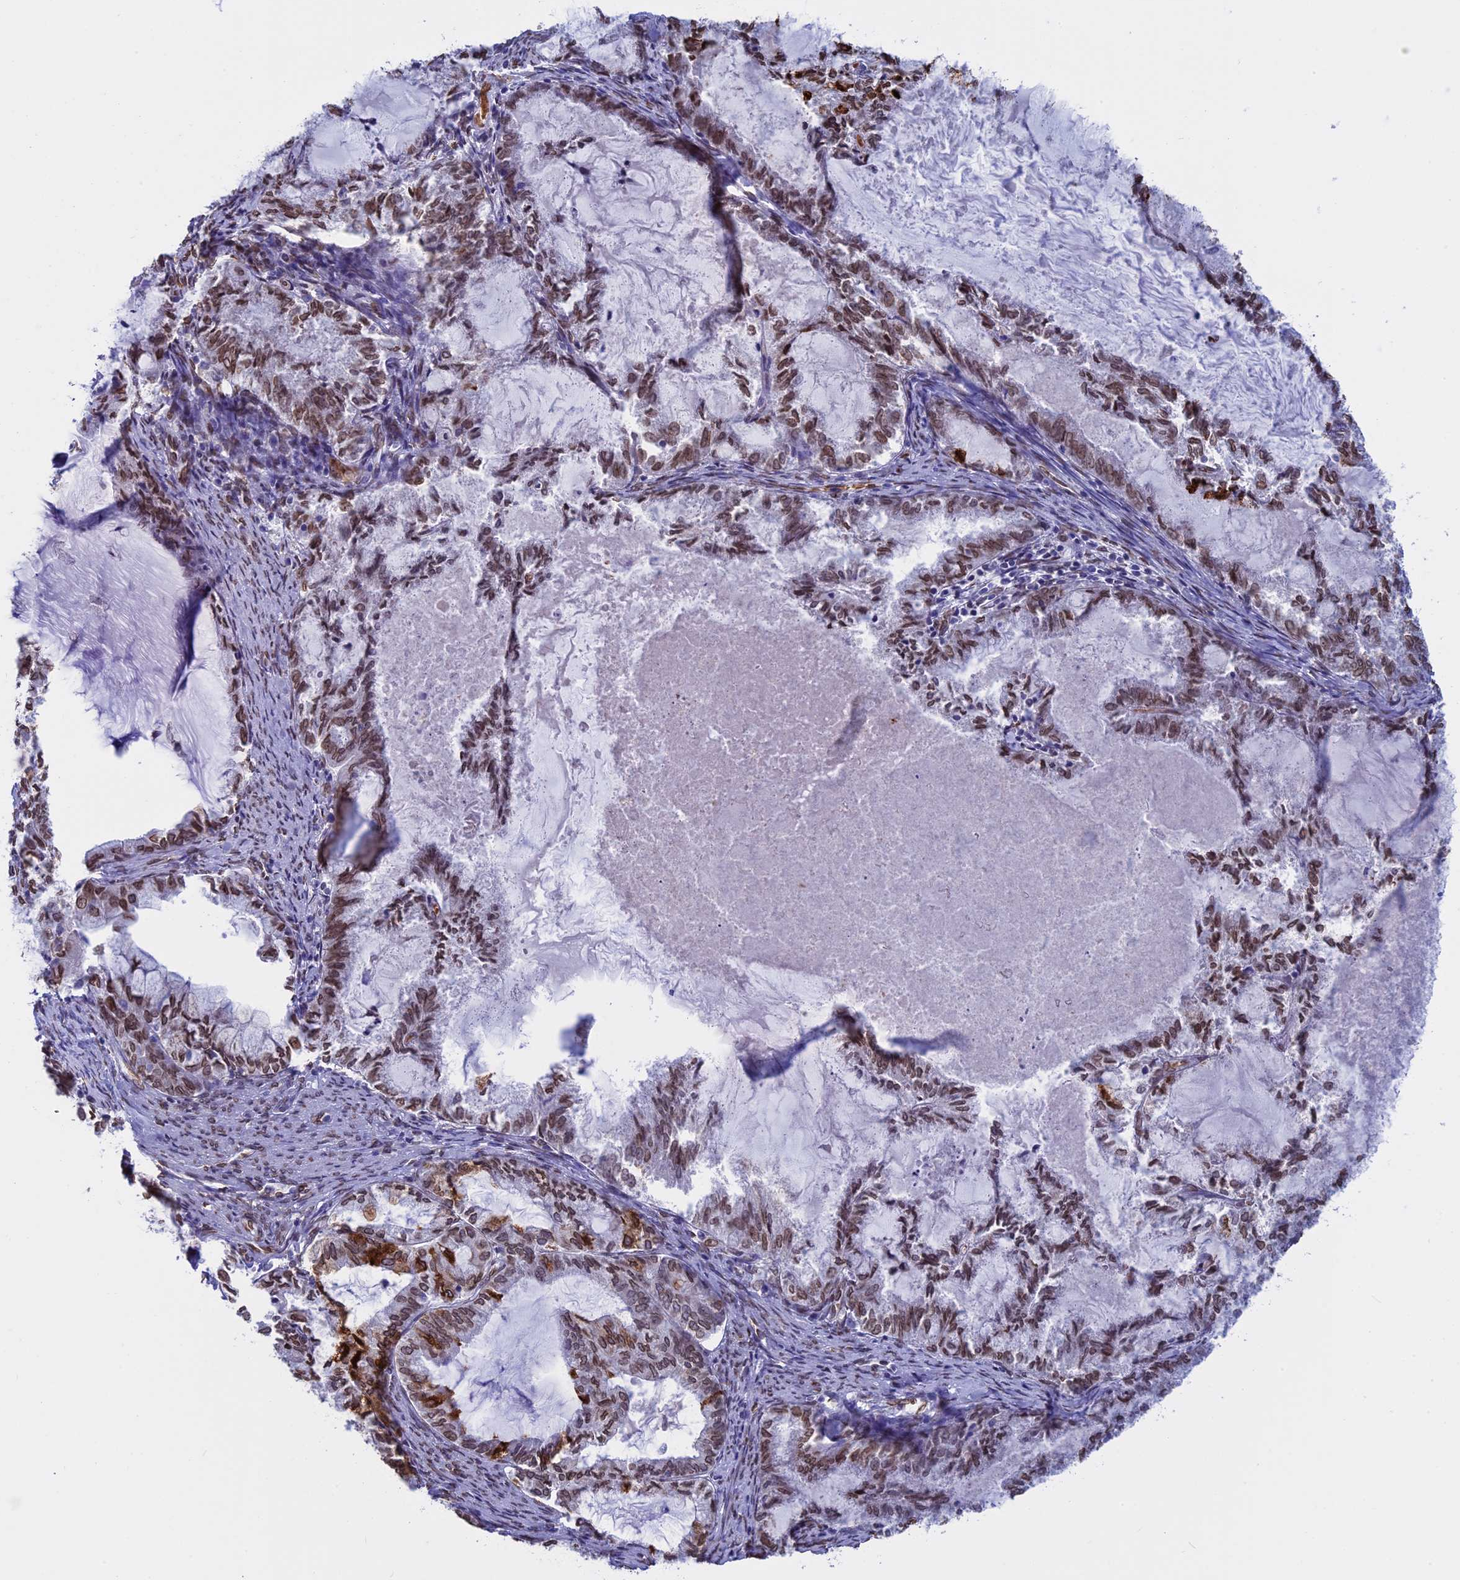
{"staining": {"intensity": "moderate", "quantity": "25%-75%", "location": "cytoplasmic/membranous,nuclear"}, "tissue": "endometrial cancer", "cell_type": "Tumor cells", "image_type": "cancer", "snomed": [{"axis": "morphology", "description": "Adenocarcinoma, NOS"}, {"axis": "topography", "description": "Endometrium"}], "caption": "IHC photomicrograph of adenocarcinoma (endometrial) stained for a protein (brown), which exhibits medium levels of moderate cytoplasmic/membranous and nuclear staining in approximately 25%-75% of tumor cells.", "gene": "TMPRSS7", "patient": {"sex": "female", "age": 86}}